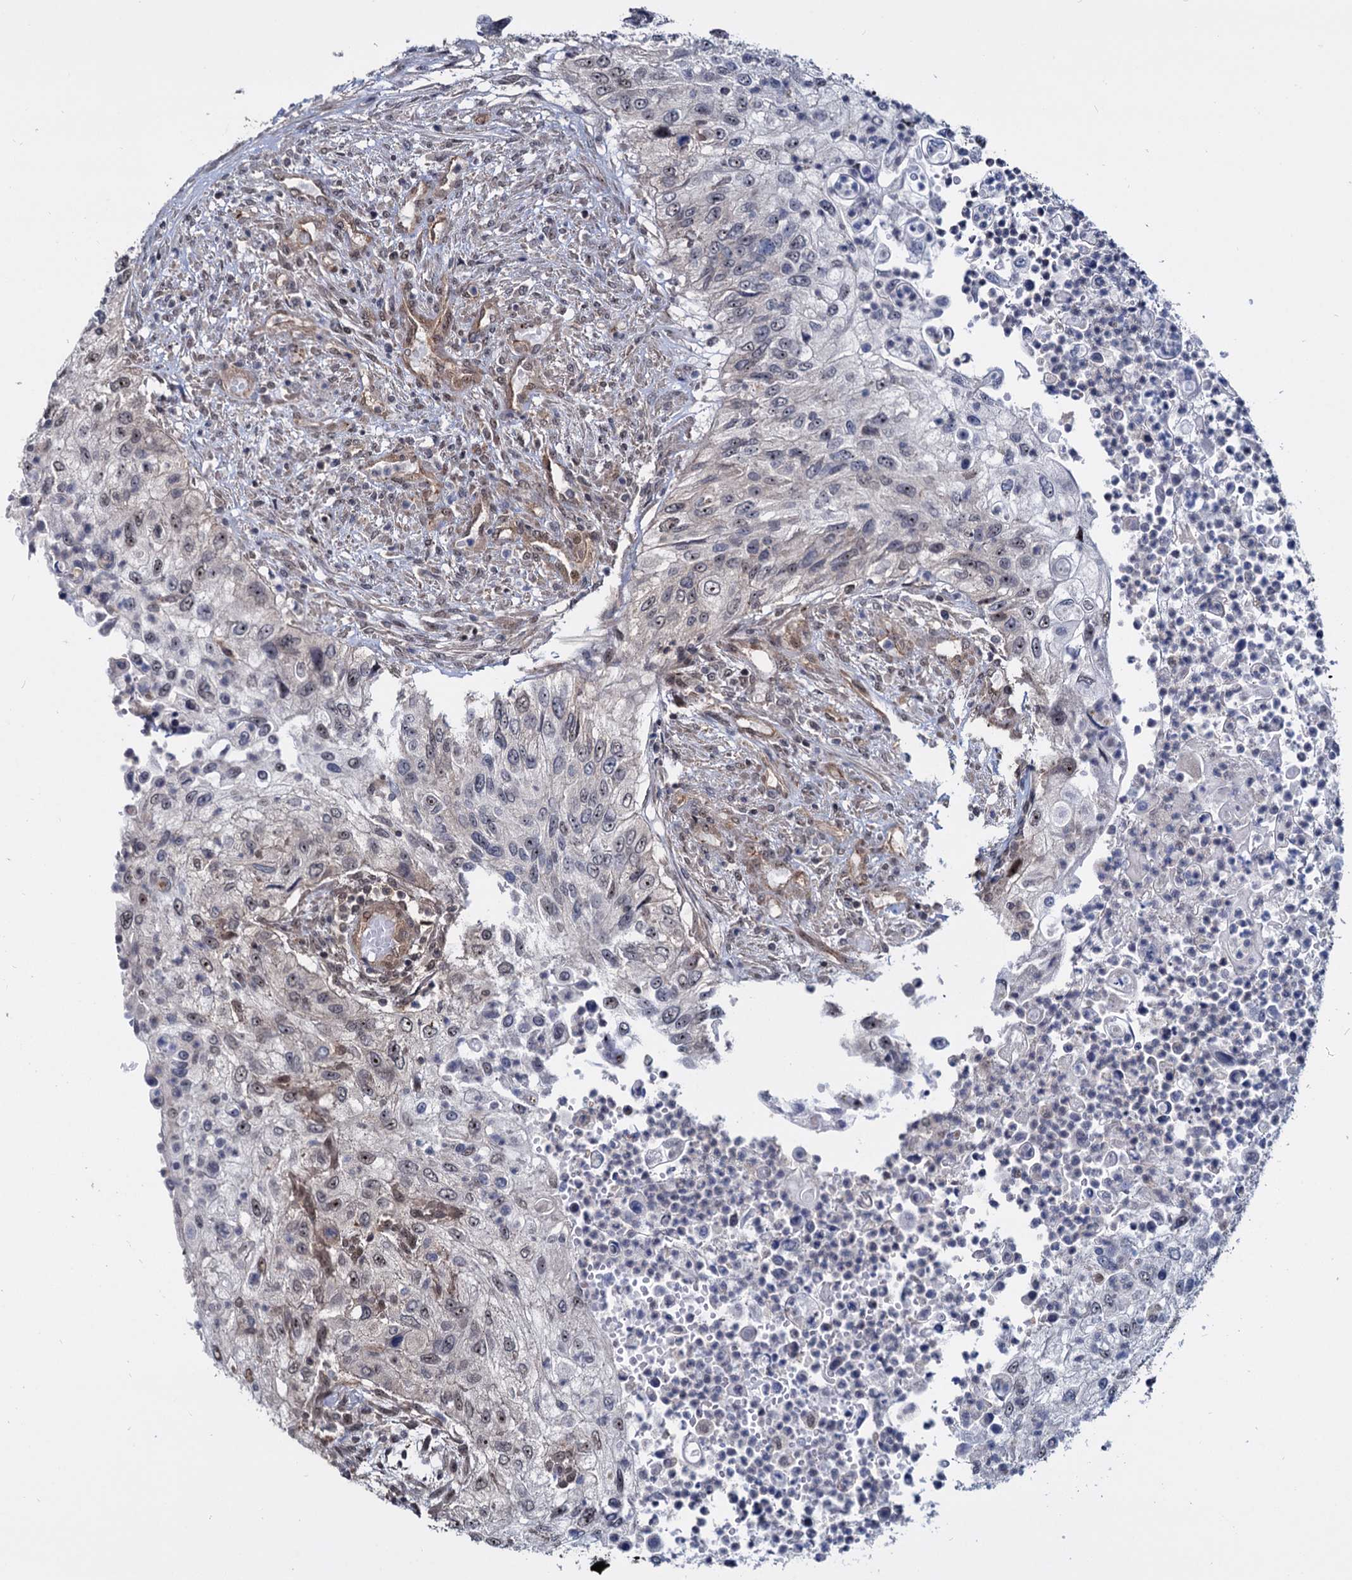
{"staining": {"intensity": "weak", "quantity": "<25%", "location": "nuclear"}, "tissue": "urothelial cancer", "cell_type": "Tumor cells", "image_type": "cancer", "snomed": [{"axis": "morphology", "description": "Urothelial carcinoma, High grade"}, {"axis": "topography", "description": "Urinary bladder"}], "caption": "Immunohistochemistry of human urothelial carcinoma (high-grade) shows no staining in tumor cells.", "gene": "UBLCP1", "patient": {"sex": "female", "age": 60}}